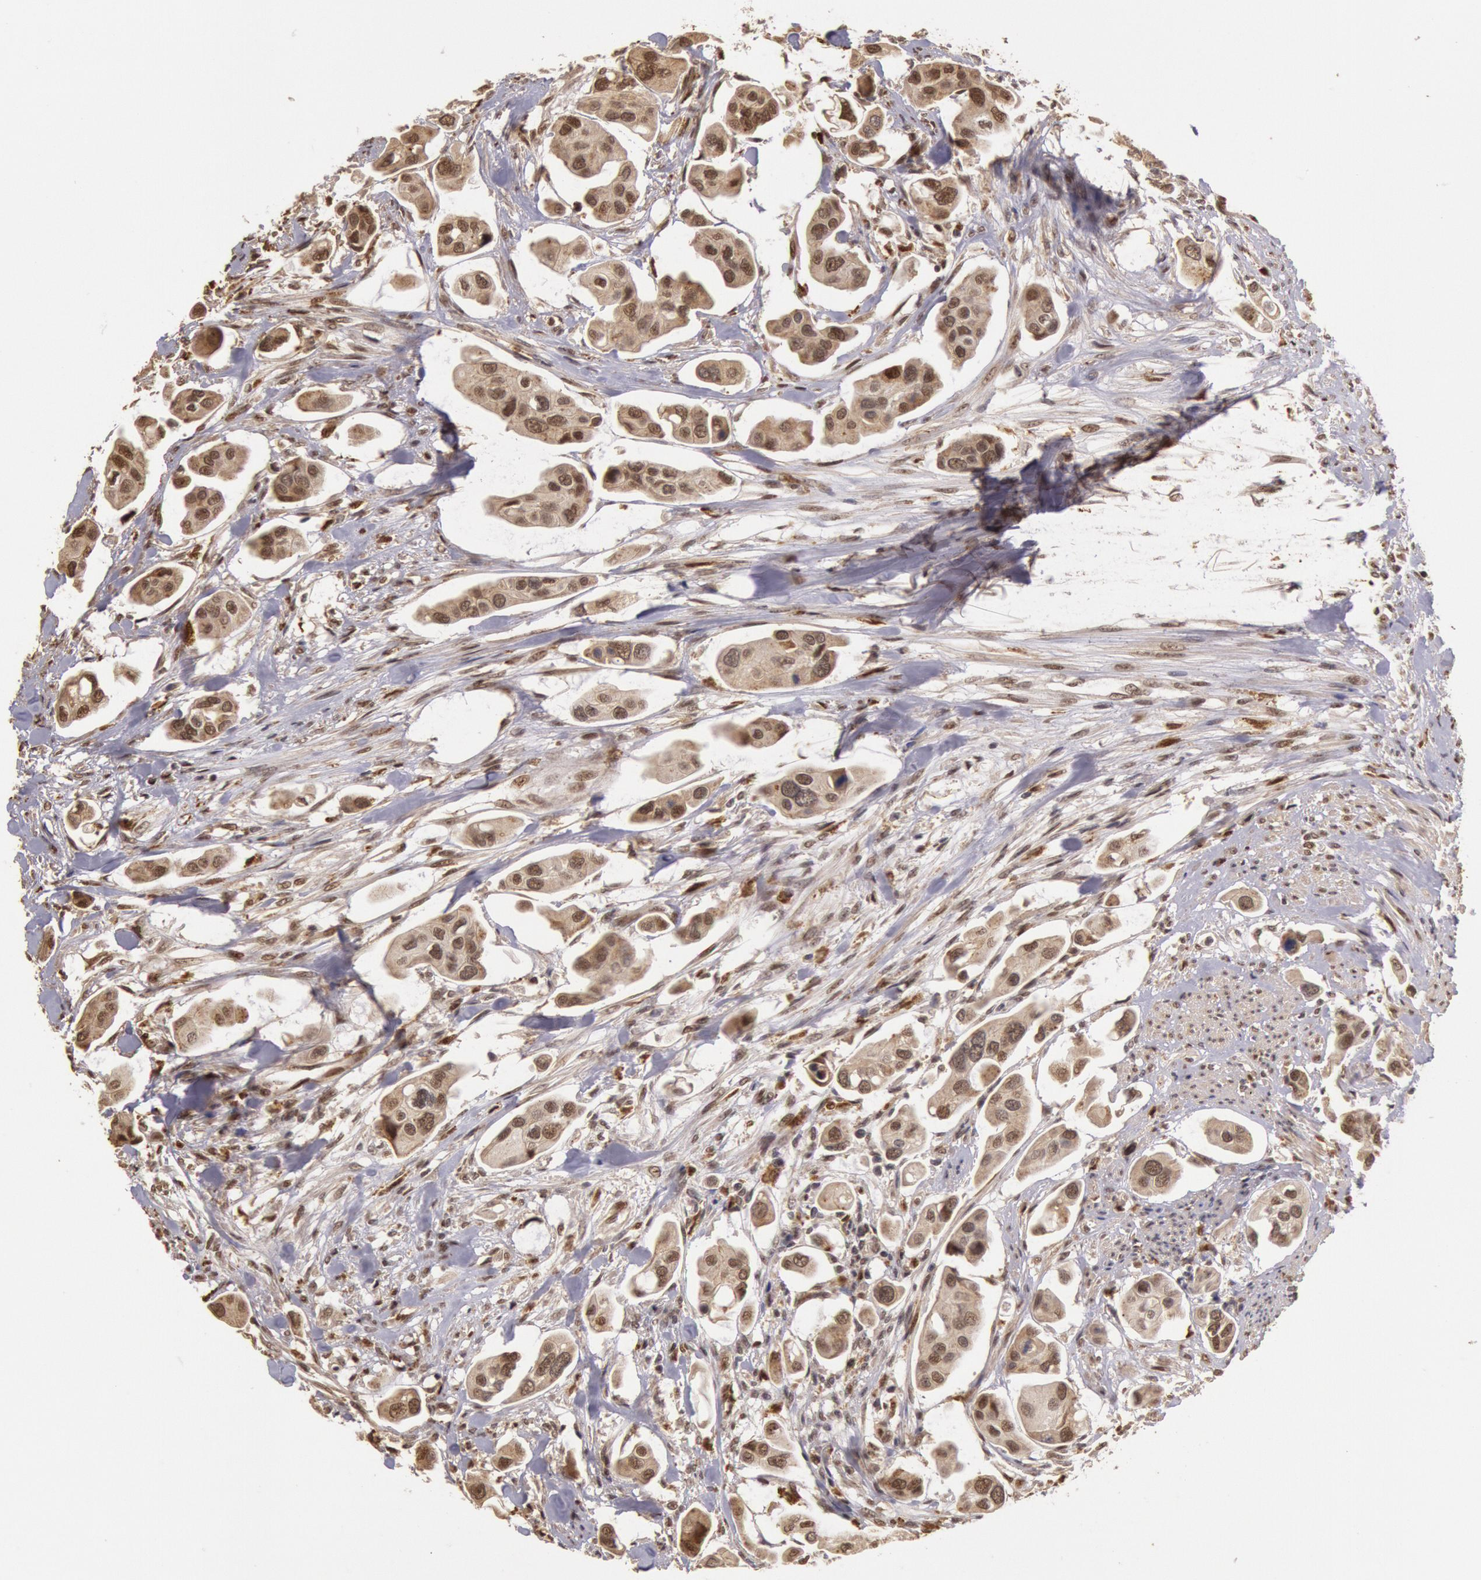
{"staining": {"intensity": "weak", "quantity": "25%-75%", "location": "nuclear"}, "tissue": "urothelial cancer", "cell_type": "Tumor cells", "image_type": "cancer", "snomed": [{"axis": "morphology", "description": "Adenocarcinoma, NOS"}, {"axis": "topography", "description": "Urinary bladder"}], "caption": "Human adenocarcinoma stained with a brown dye reveals weak nuclear positive staining in approximately 25%-75% of tumor cells.", "gene": "LIG4", "patient": {"sex": "male", "age": 61}}